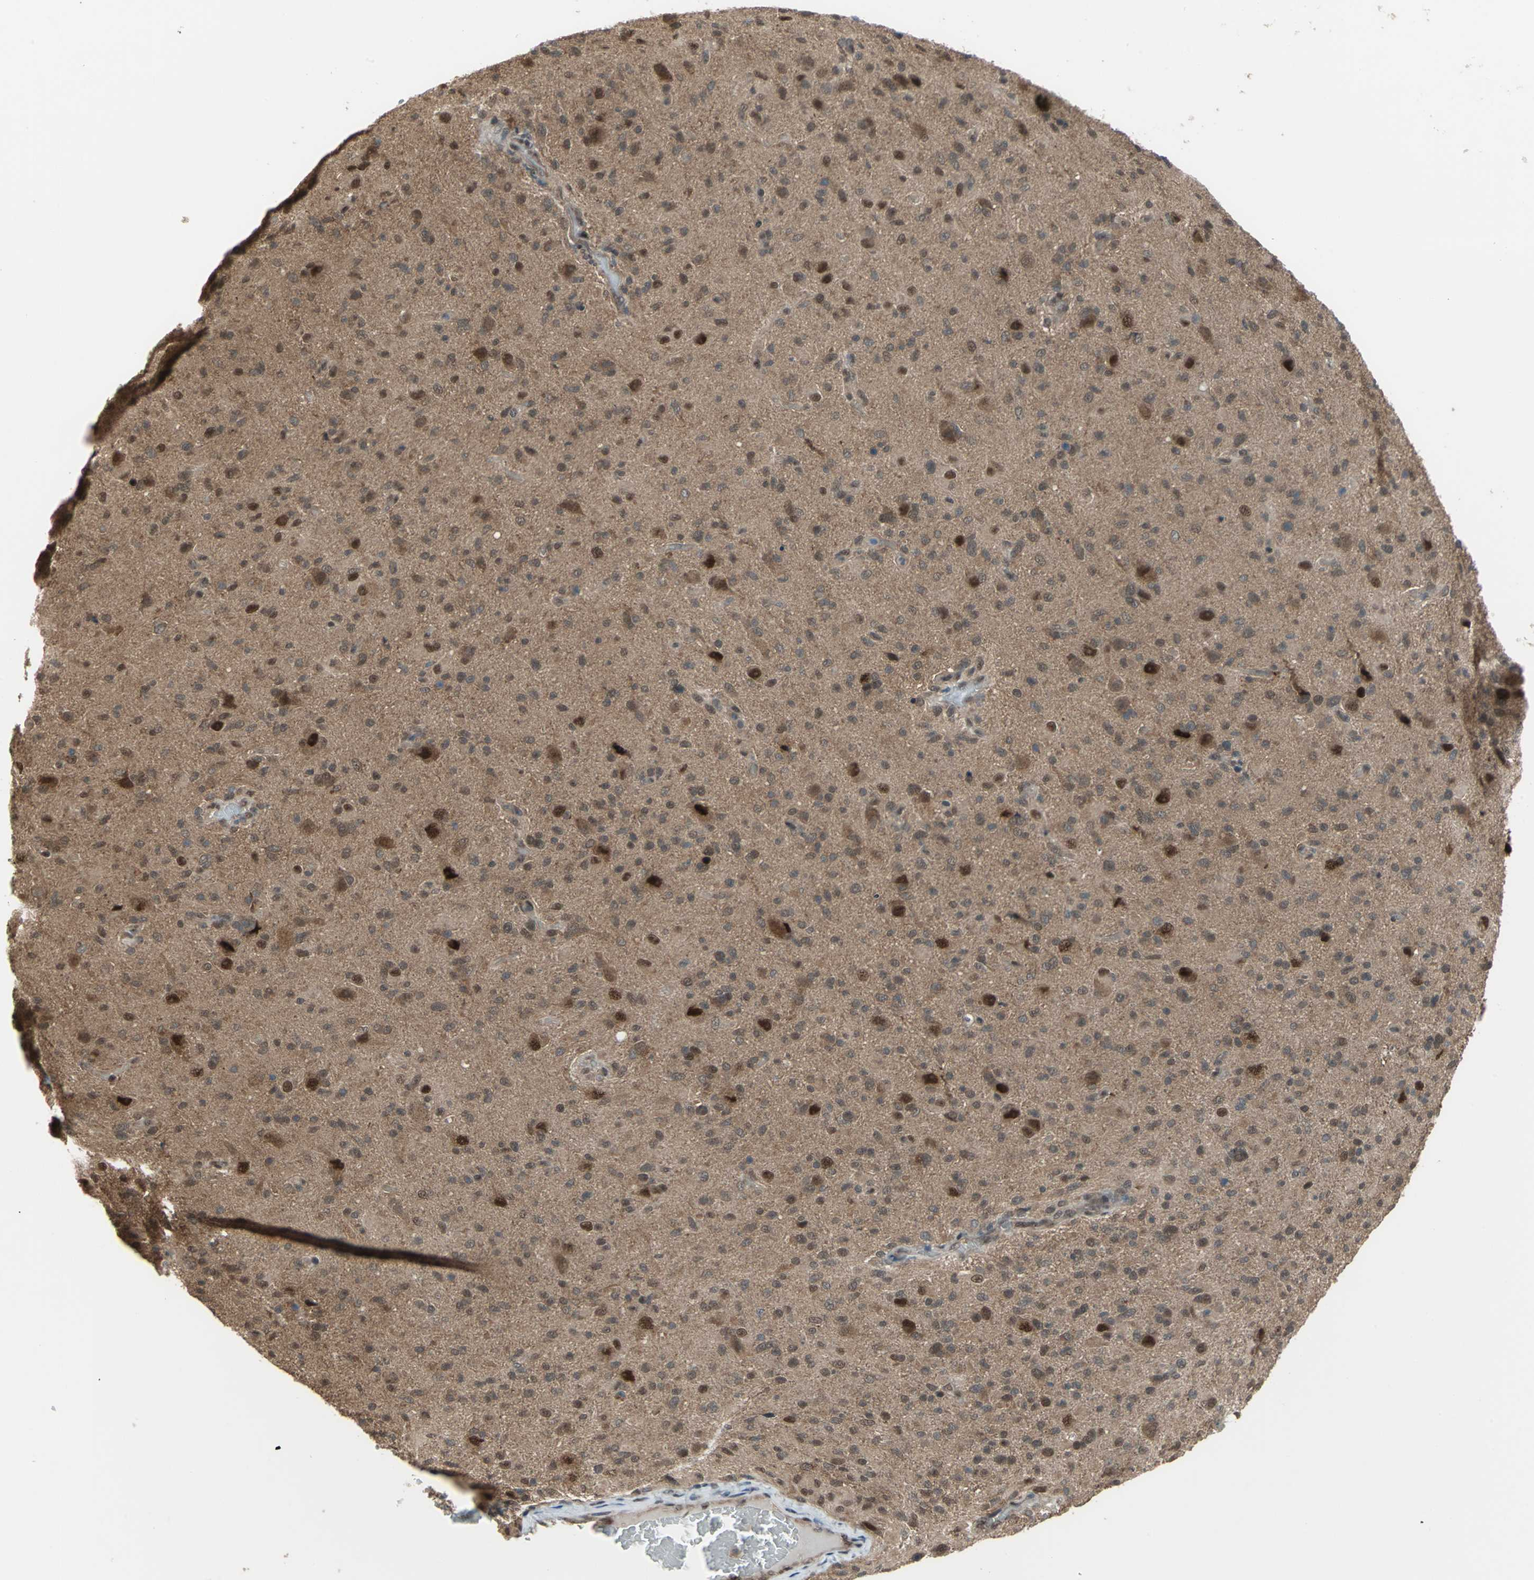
{"staining": {"intensity": "moderate", "quantity": ">75%", "location": "cytoplasmic/membranous,nuclear"}, "tissue": "glioma", "cell_type": "Tumor cells", "image_type": "cancer", "snomed": [{"axis": "morphology", "description": "Glioma, malignant, High grade"}, {"axis": "topography", "description": "Brain"}], "caption": "Immunohistochemical staining of glioma demonstrates medium levels of moderate cytoplasmic/membranous and nuclear staining in about >75% of tumor cells. (Brightfield microscopy of DAB IHC at high magnification).", "gene": "COPS5", "patient": {"sex": "male", "age": 71}}